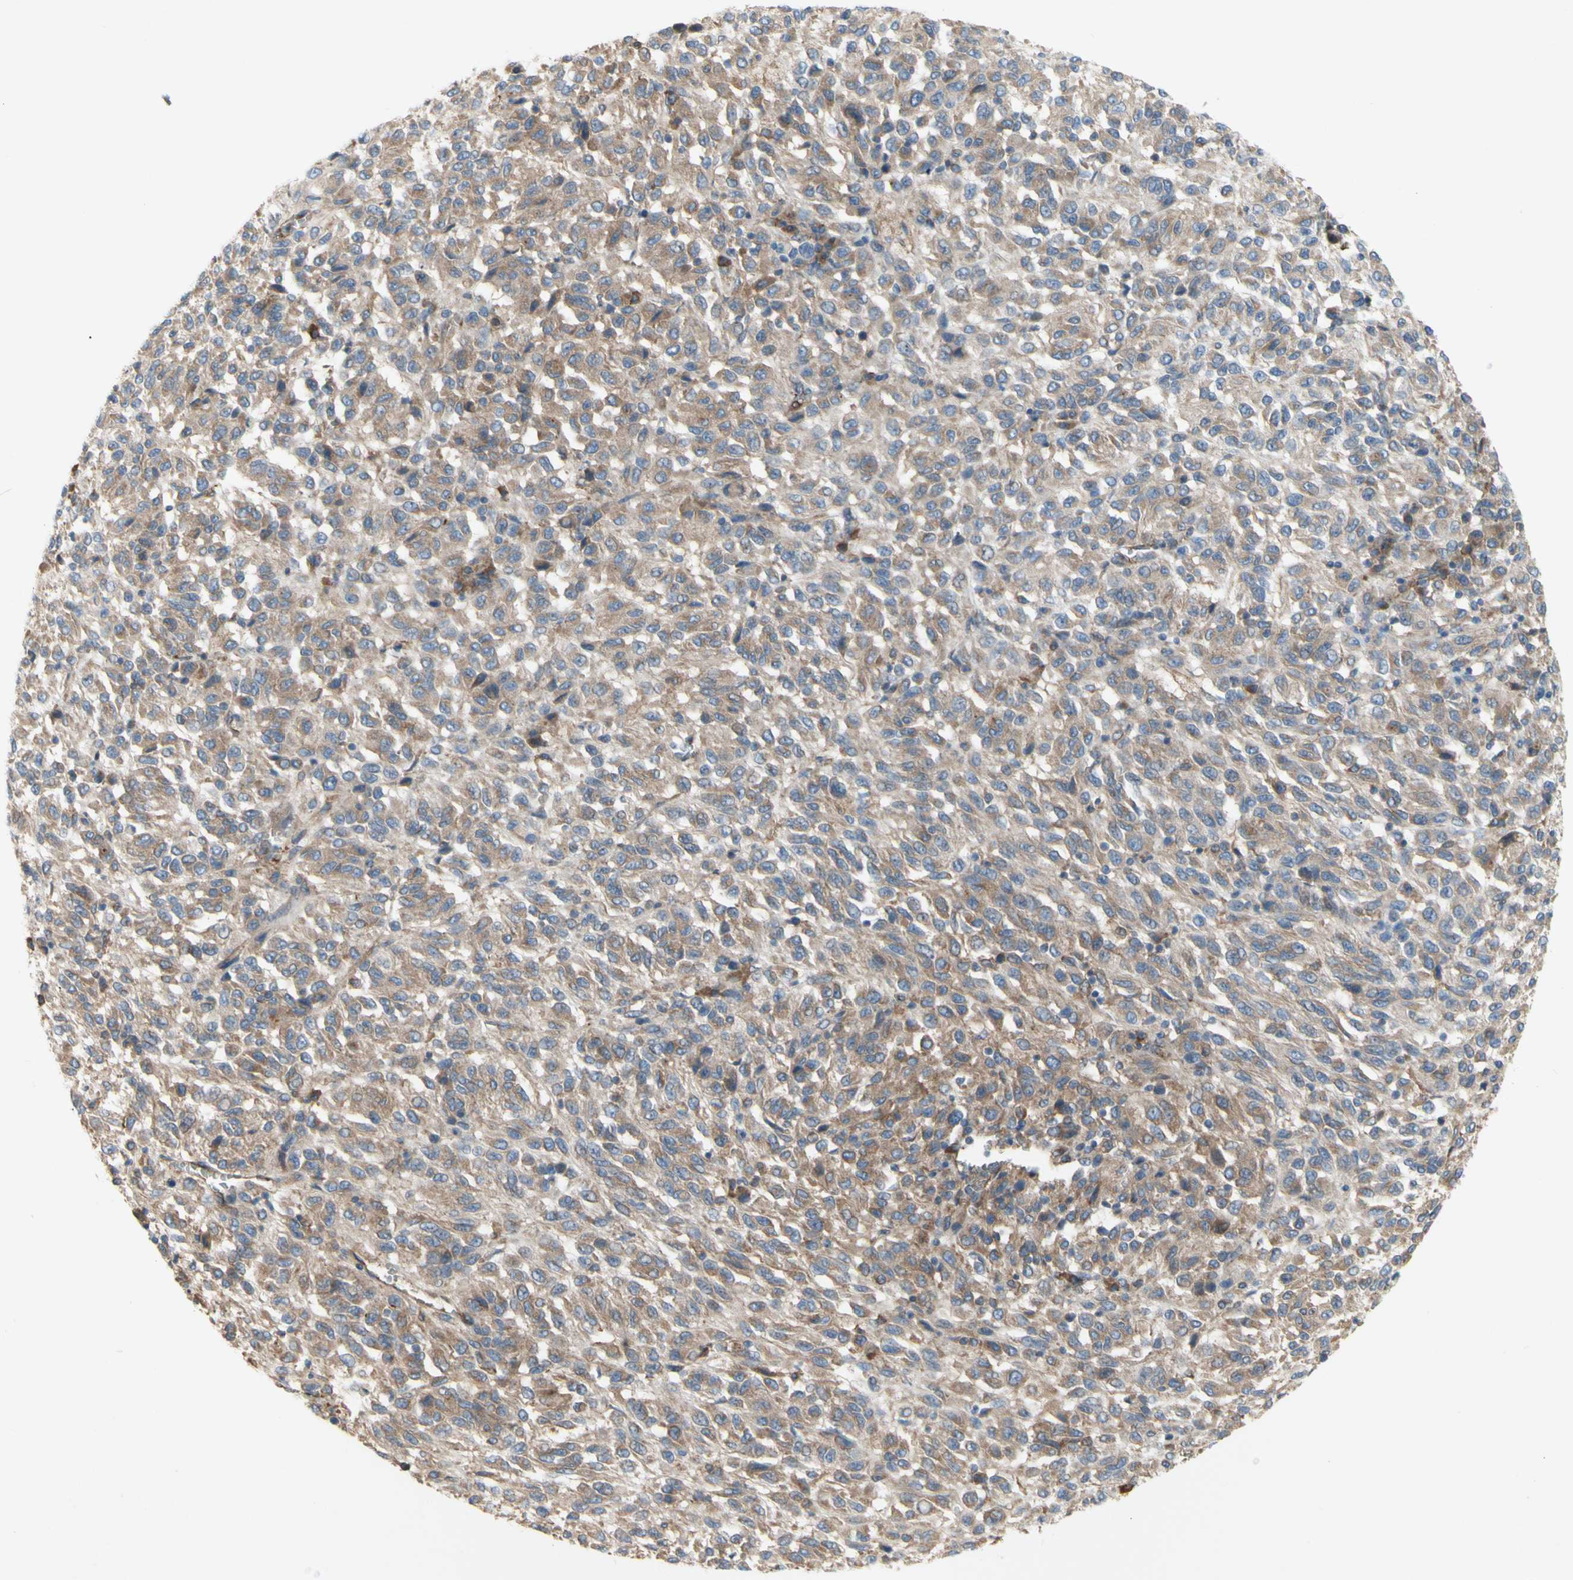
{"staining": {"intensity": "moderate", "quantity": ">75%", "location": "cytoplasmic/membranous"}, "tissue": "melanoma", "cell_type": "Tumor cells", "image_type": "cancer", "snomed": [{"axis": "morphology", "description": "Malignant melanoma, Metastatic site"}, {"axis": "topography", "description": "Lung"}], "caption": "IHC image of neoplastic tissue: melanoma stained using immunohistochemistry exhibits medium levels of moderate protein expression localized specifically in the cytoplasmic/membranous of tumor cells, appearing as a cytoplasmic/membranous brown color.", "gene": "KLC1", "patient": {"sex": "male", "age": 64}}